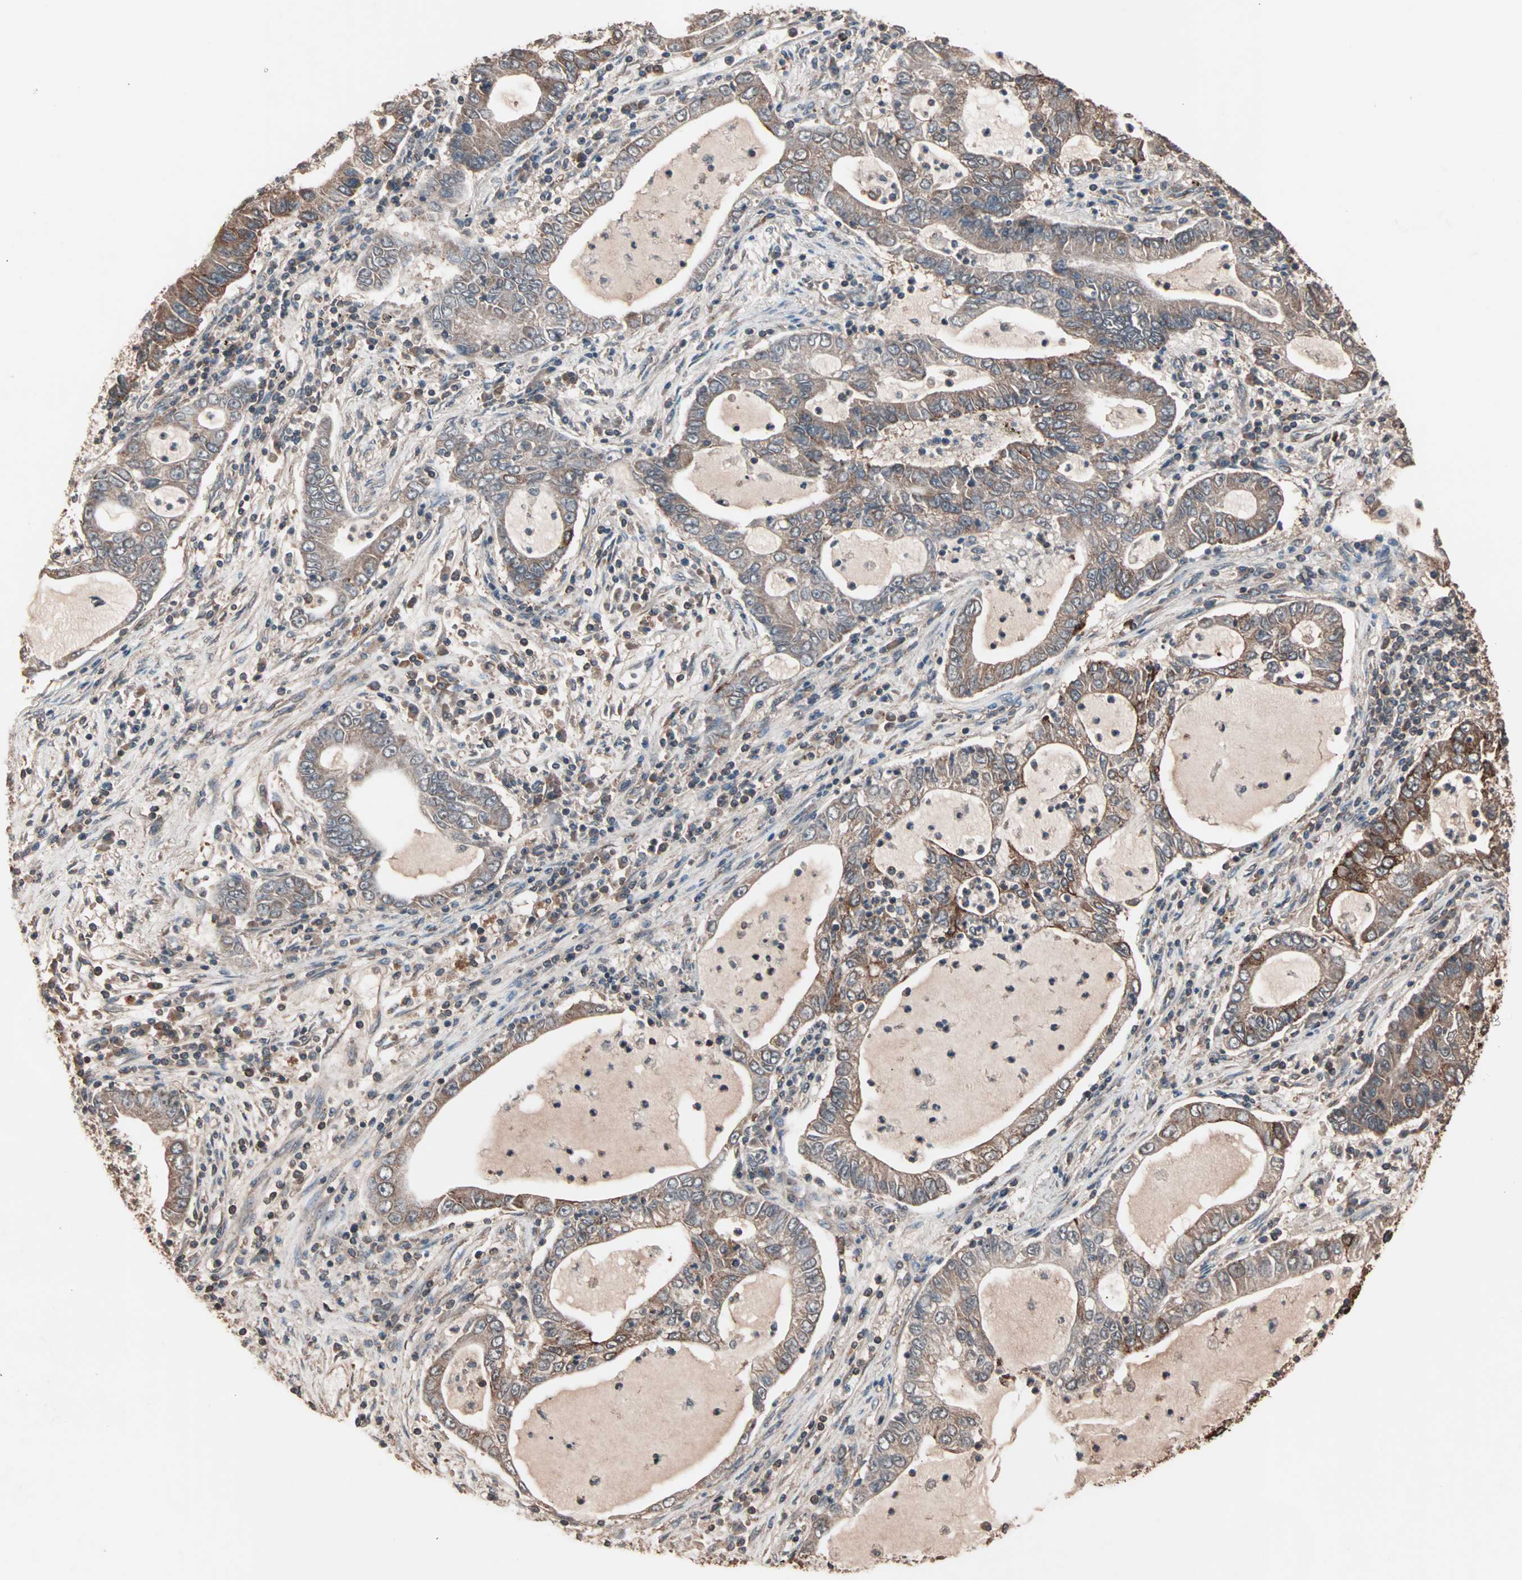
{"staining": {"intensity": "strong", "quantity": ">75%", "location": "cytoplasmic/membranous"}, "tissue": "lung cancer", "cell_type": "Tumor cells", "image_type": "cancer", "snomed": [{"axis": "morphology", "description": "Adenocarcinoma, NOS"}, {"axis": "topography", "description": "Lung"}], "caption": "This is a histology image of immunohistochemistry staining of lung adenocarcinoma, which shows strong expression in the cytoplasmic/membranous of tumor cells.", "gene": "MRPL2", "patient": {"sex": "female", "age": 51}}